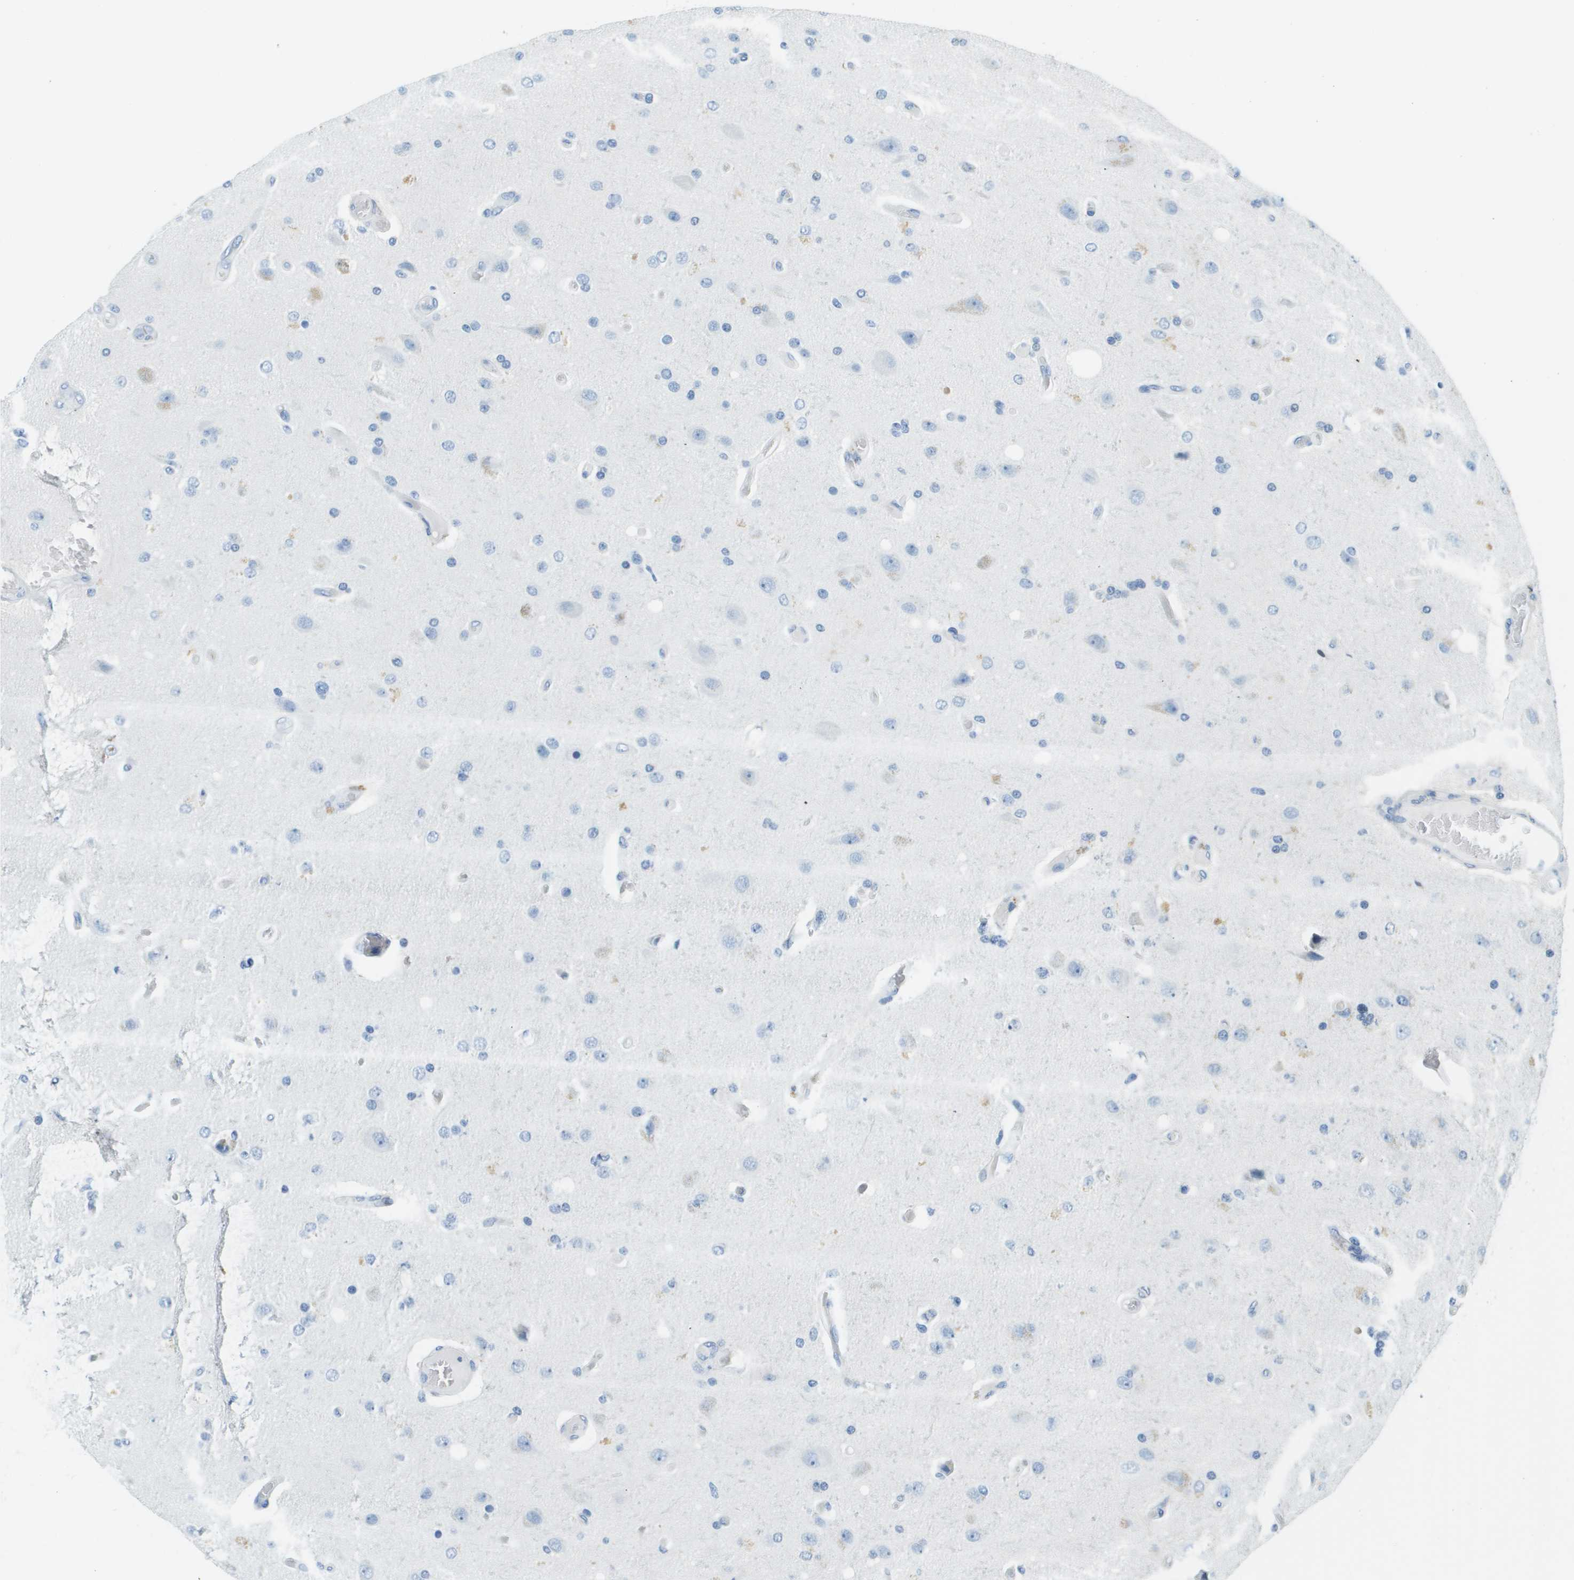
{"staining": {"intensity": "negative", "quantity": "none", "location": "none"}, "tissue": "glioma", "cell_type": "Tumor cells", "image_type": "cancer", "snomed": [{"axis": "morphology", "description": "Normal tissue, NOS"}, {"axis": "morphology", "description": "Glioma, malignant, High grade"}, {"axis": "topography", "description": "Cerebral cortex"}], "caption": "This is an immunohistochemistry image of glioma. There is no staining in tumor cells.", "gene": "CDHR2", "patient": {"sex": "male", "age": 77}}